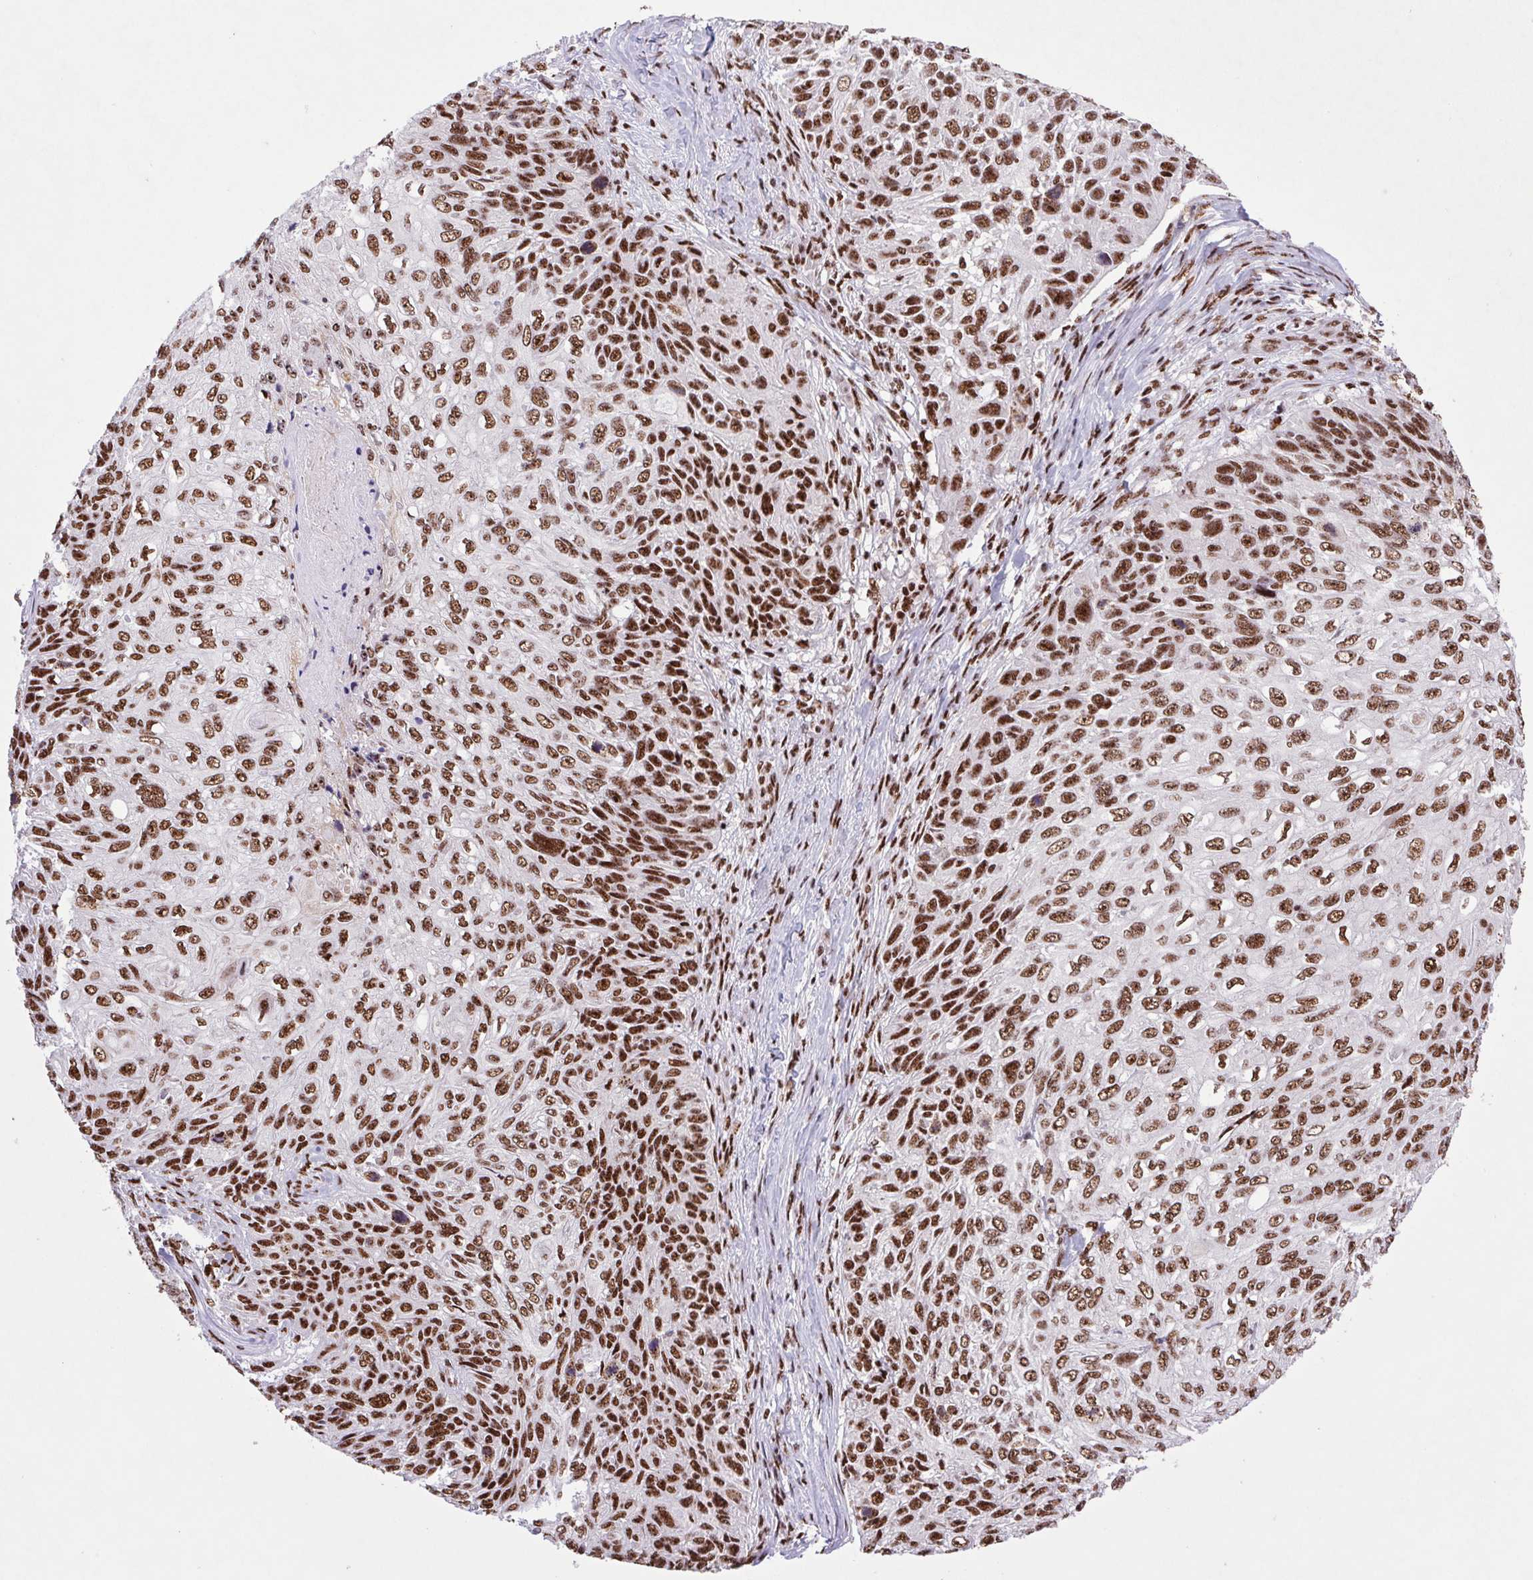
{"staining": {"intensity": "strong", "quantity": ">75%", "location": "nuclear"}, "tissue": "skin cancer", "cell_type": "Tumor cells", "image_type": "cancer", "snomed": [{"axis": "morphology", "description": "Squamous cell carcinoma, NOS"}, {"axis": "topography", "description": "Skin"}], "caption": "Immunohistochemistry photomicrograph of neoplastic tissue: human skin cancer (squamous cell carcinoma) stained using IHC displays high levels of strong protein expression localized specifically in the nuclear of tumor cells, appearing as a nuclear brown color.", "gene": "LDLRAD4", "patient": {"sex": "male", "age": 92}}